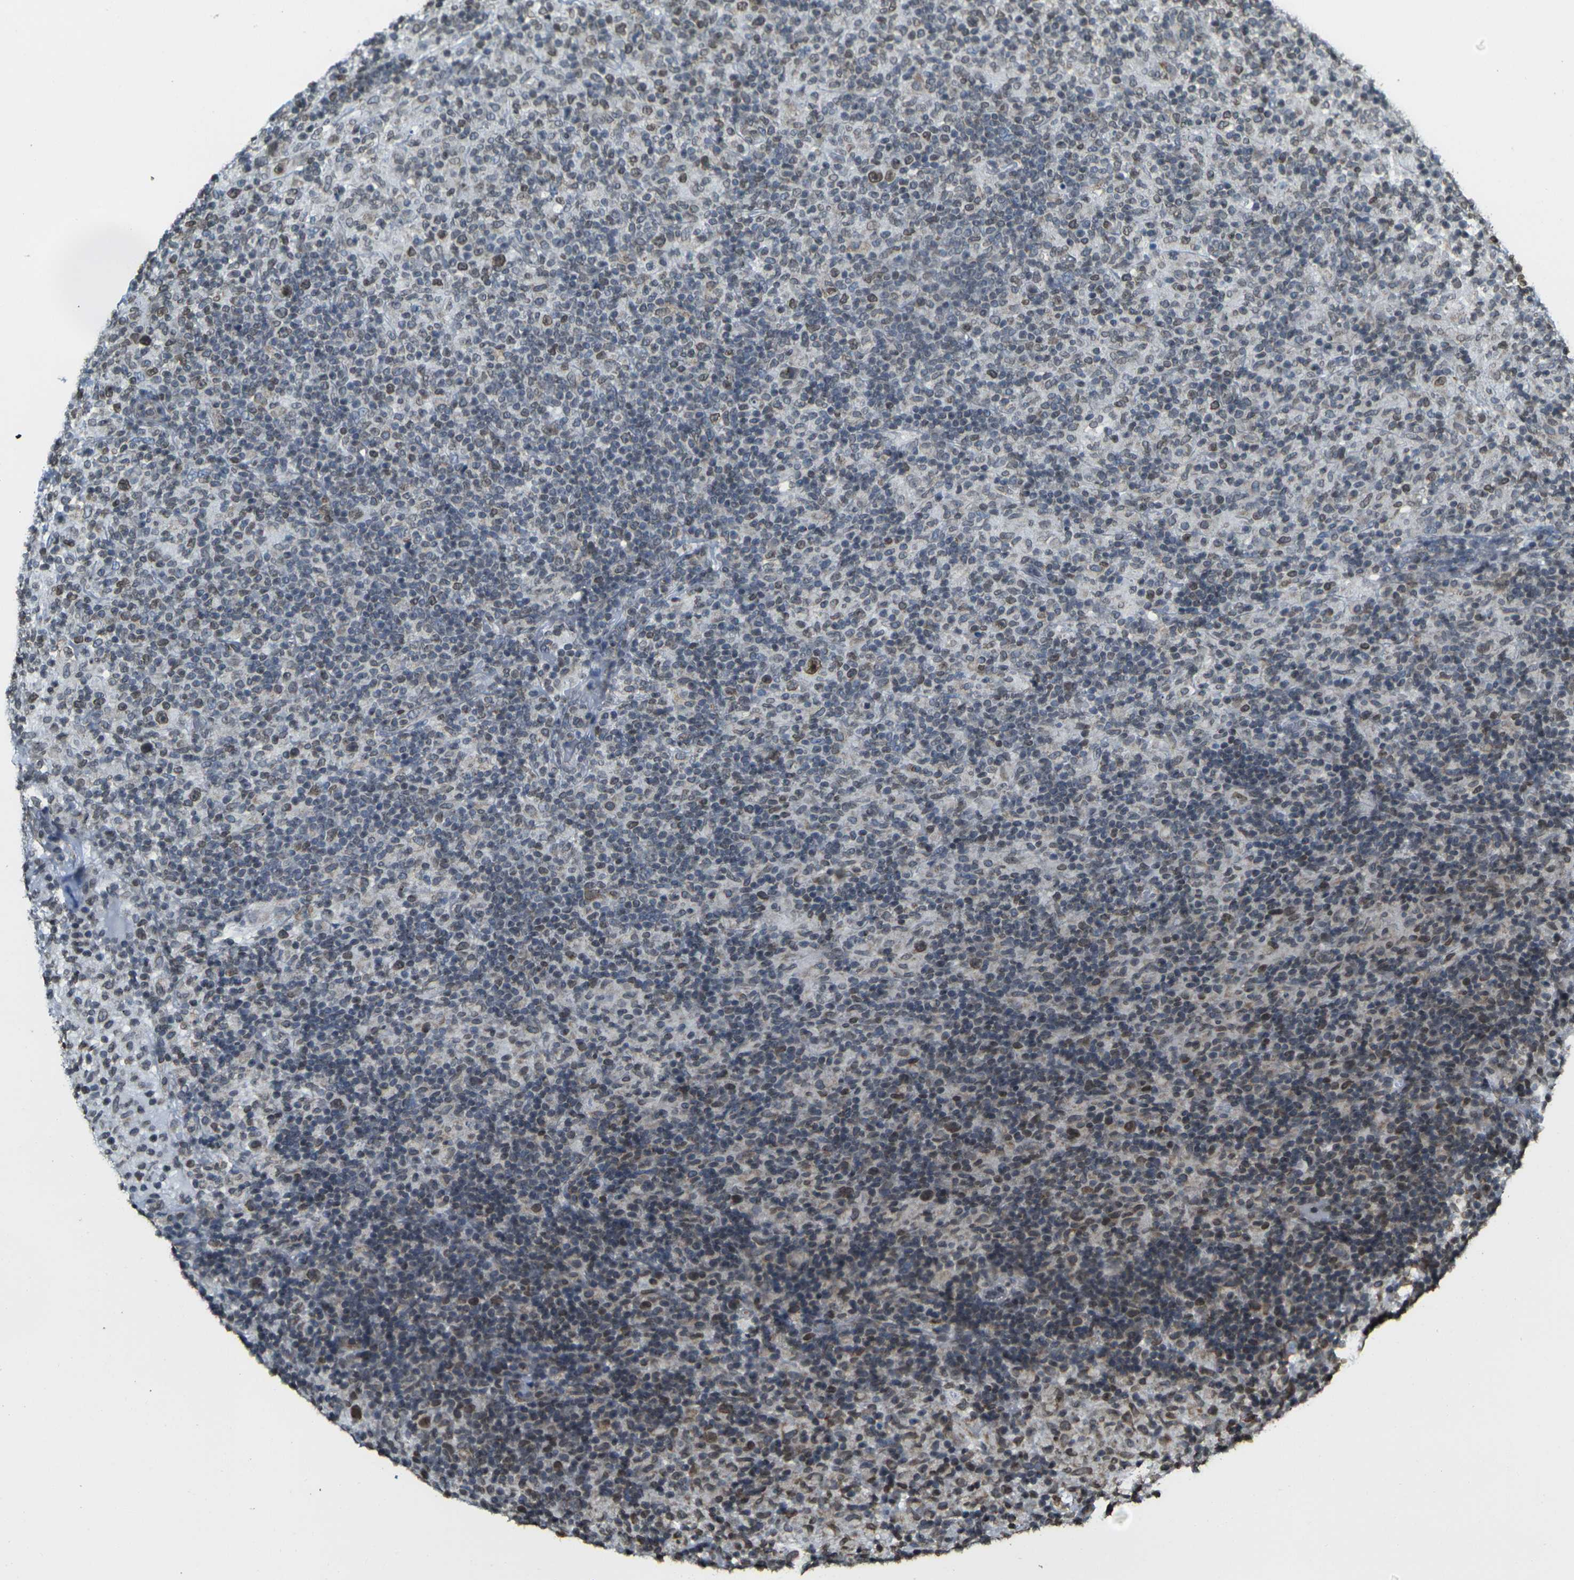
{"staining": {"intensity": "moderate", "quantity": ">75%", "location": "nuclear"}, "tissue": "lymphoma", "cell_type": "Tumor cells", "image_type": "cancer", "snomed": [{"axis": "morphology", "description": "Hodgkin's disease, NOS"}, {"axis": "topography", "description": "Lymph node"}], "caption": "Lymphoma stained for a protein (brown) exhibits moderate nuclear positive expression in about >75% of tumor cells.", "gene": "BRDT", "patient": {"sex": "male", "age": 70}}